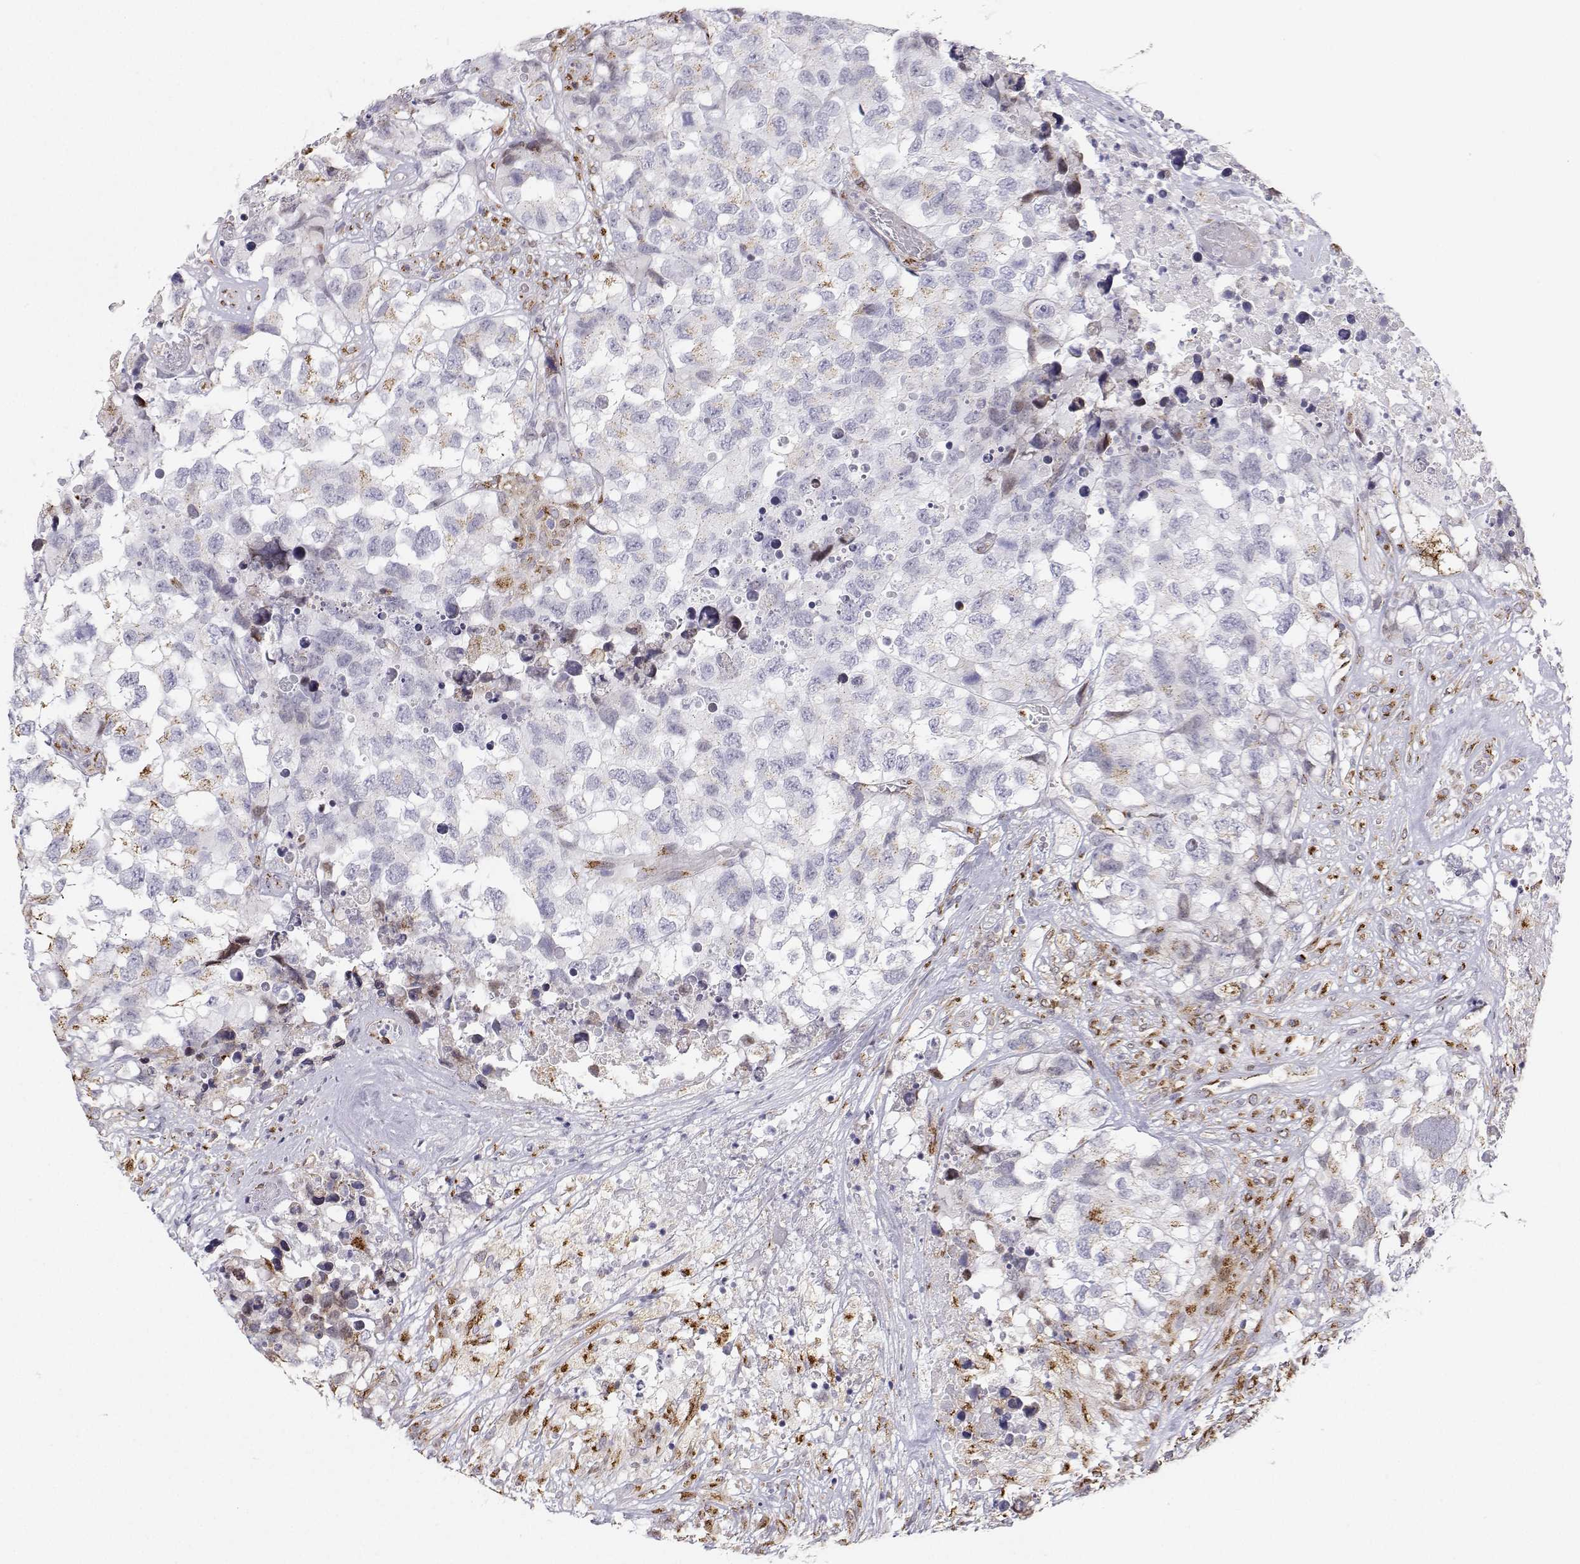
{"staining": {"intensity": "negative", "quantity": "none", "location": "none"}, "tissue": "testis cancer", "cell_type": "Tumor cells", "image_type": "cancer", "snomed": [{"axis": "morphology", "description": "Carcinoma, Embryonal, NOS"}, {"axis": "topography", "description": "Testis"}], "caption": "Immunohistochemical staining of human testis embryonal carcinoma reveals no significant expression in tumor cells.", "gene": "STARD13", "patient": {"sex": "male", "age": 83}}